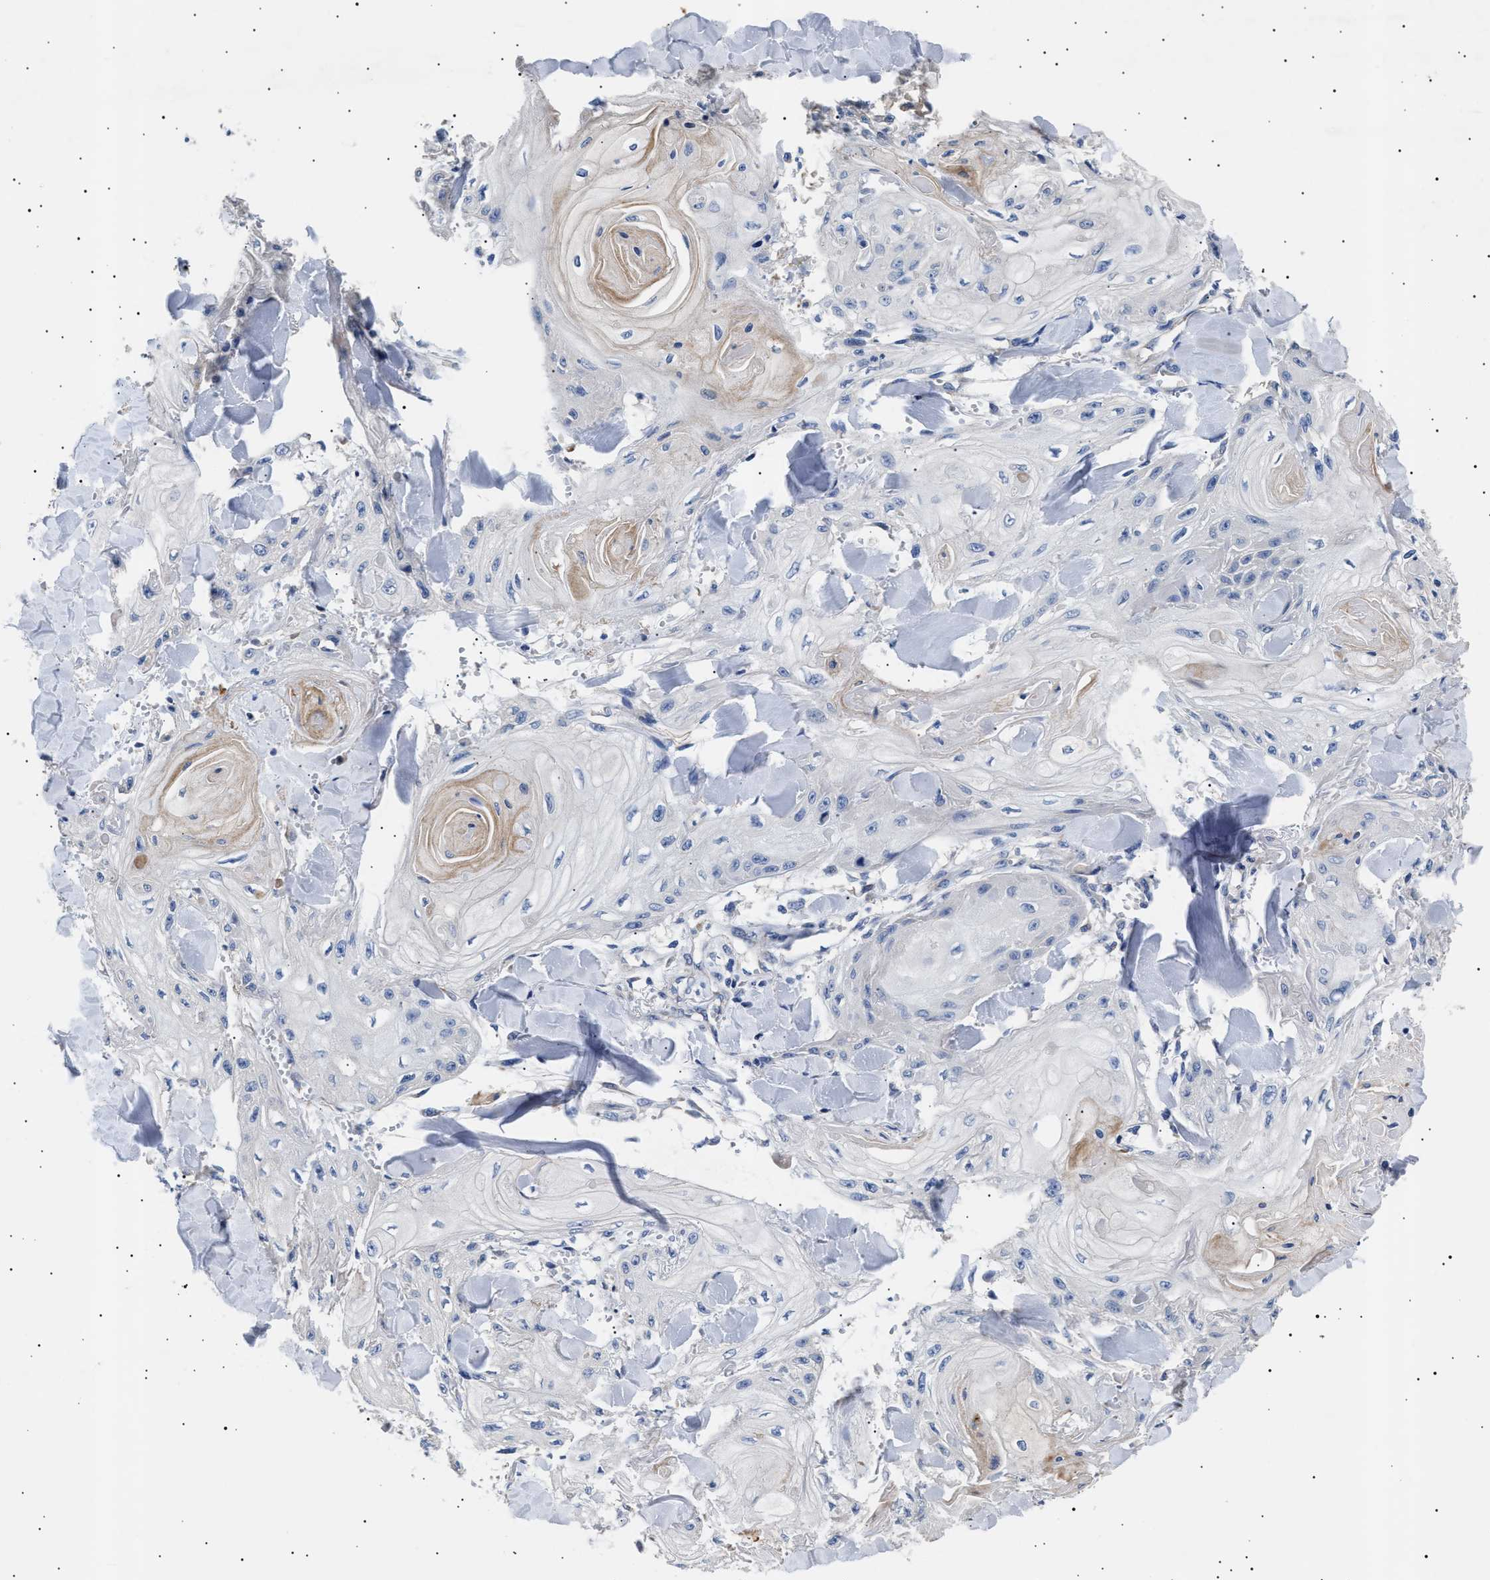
{"staining": {"intensity": "negative", "quantity": "none", "location": "none"}, "tissue": "skin cancer", "cell_type": "Tumor cells", "image_type": "cancer", "snomed": [{"axis": "morphology", "description": "Squamous cell carcinoma, NOS"}, {"axis": "topography", "description": "Skin"}], "caption": "This is an immunohistochemistry (IHC) photomicrograph of skin cancer (squamous cell carcinoma). There is no positivity in tumor cells.", "gene": "HEMGN", "patient": {"sex": "male", "age": 74}}